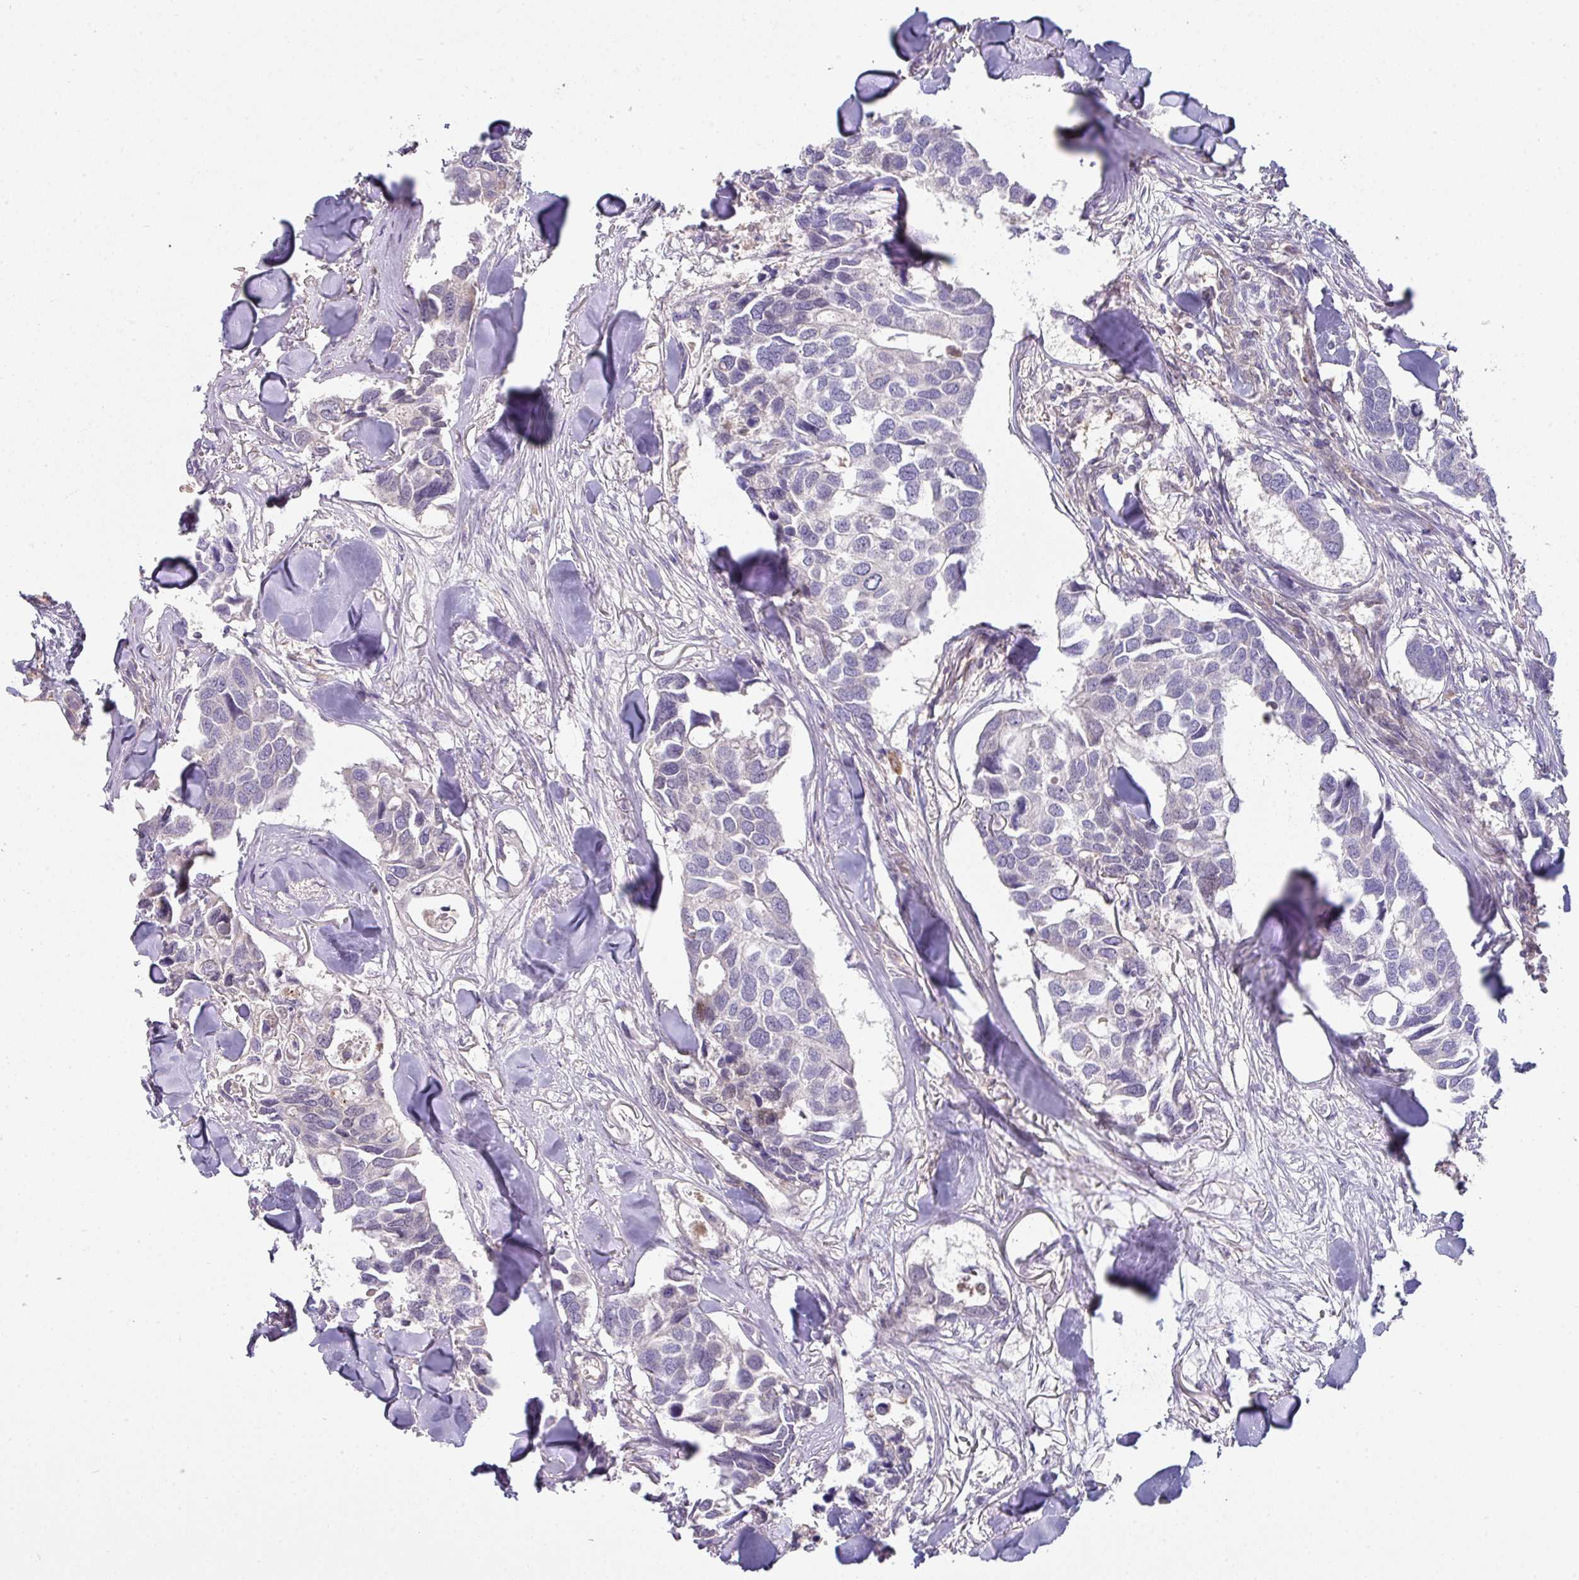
{"staining": {"intensity": "negative", "quantity": "none", "location": "none"}, "tissue": "breast cancer", "cell_type": "Tumor cells", "image_type": "cancer", "snomed": [{"axis": "morphology", "description": "Duct carcinoma"}, {"axis": "topography", "description": "Breast"}], "caption": "DAB (3,3'-diaminobenzidine) immunohistochemical staining of human invasive ductal carcinoma (breast) shows no significant staining in tumor cells.", "gene": "SLAMF6", "patient": {"sex": "female", "age": 83}}